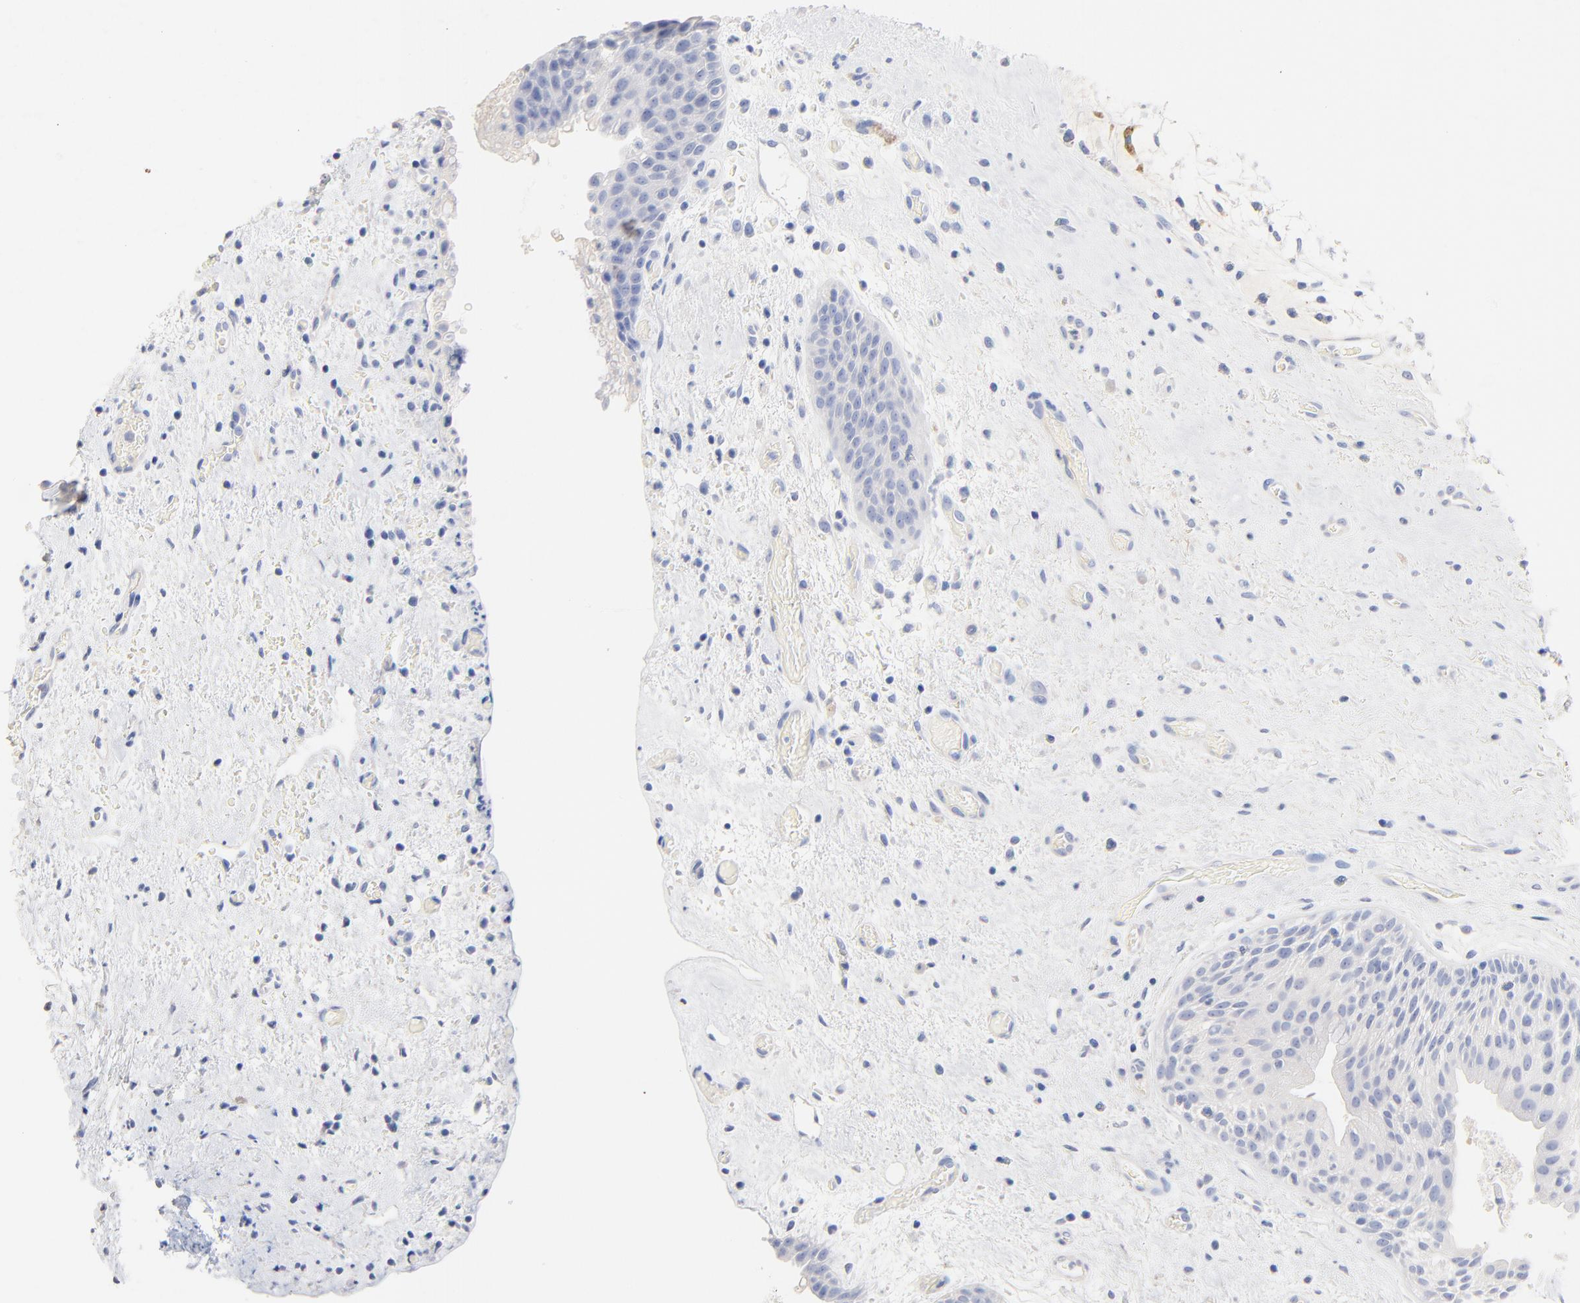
{"staining": {"intensity": "negative", "quantity": "none", "location": "none"}, "tissue": "urinary bladder", "cell_type": "Urothelial cells", "image_type": "normal", "snomed": [{"axis": "morphology", "description": "Normal tissue, NOS"}, {"axis": "topography", "description": "Urinary bladder"}], "caption": "Benign urinary bladder was stained to show a protein in brown. There is no significant expression in urothelial cells. (DAB immunohistochemistry (IHC), high magnification).", "gene": "CPS1", "patient": {"sex": "male", "age": 48}}